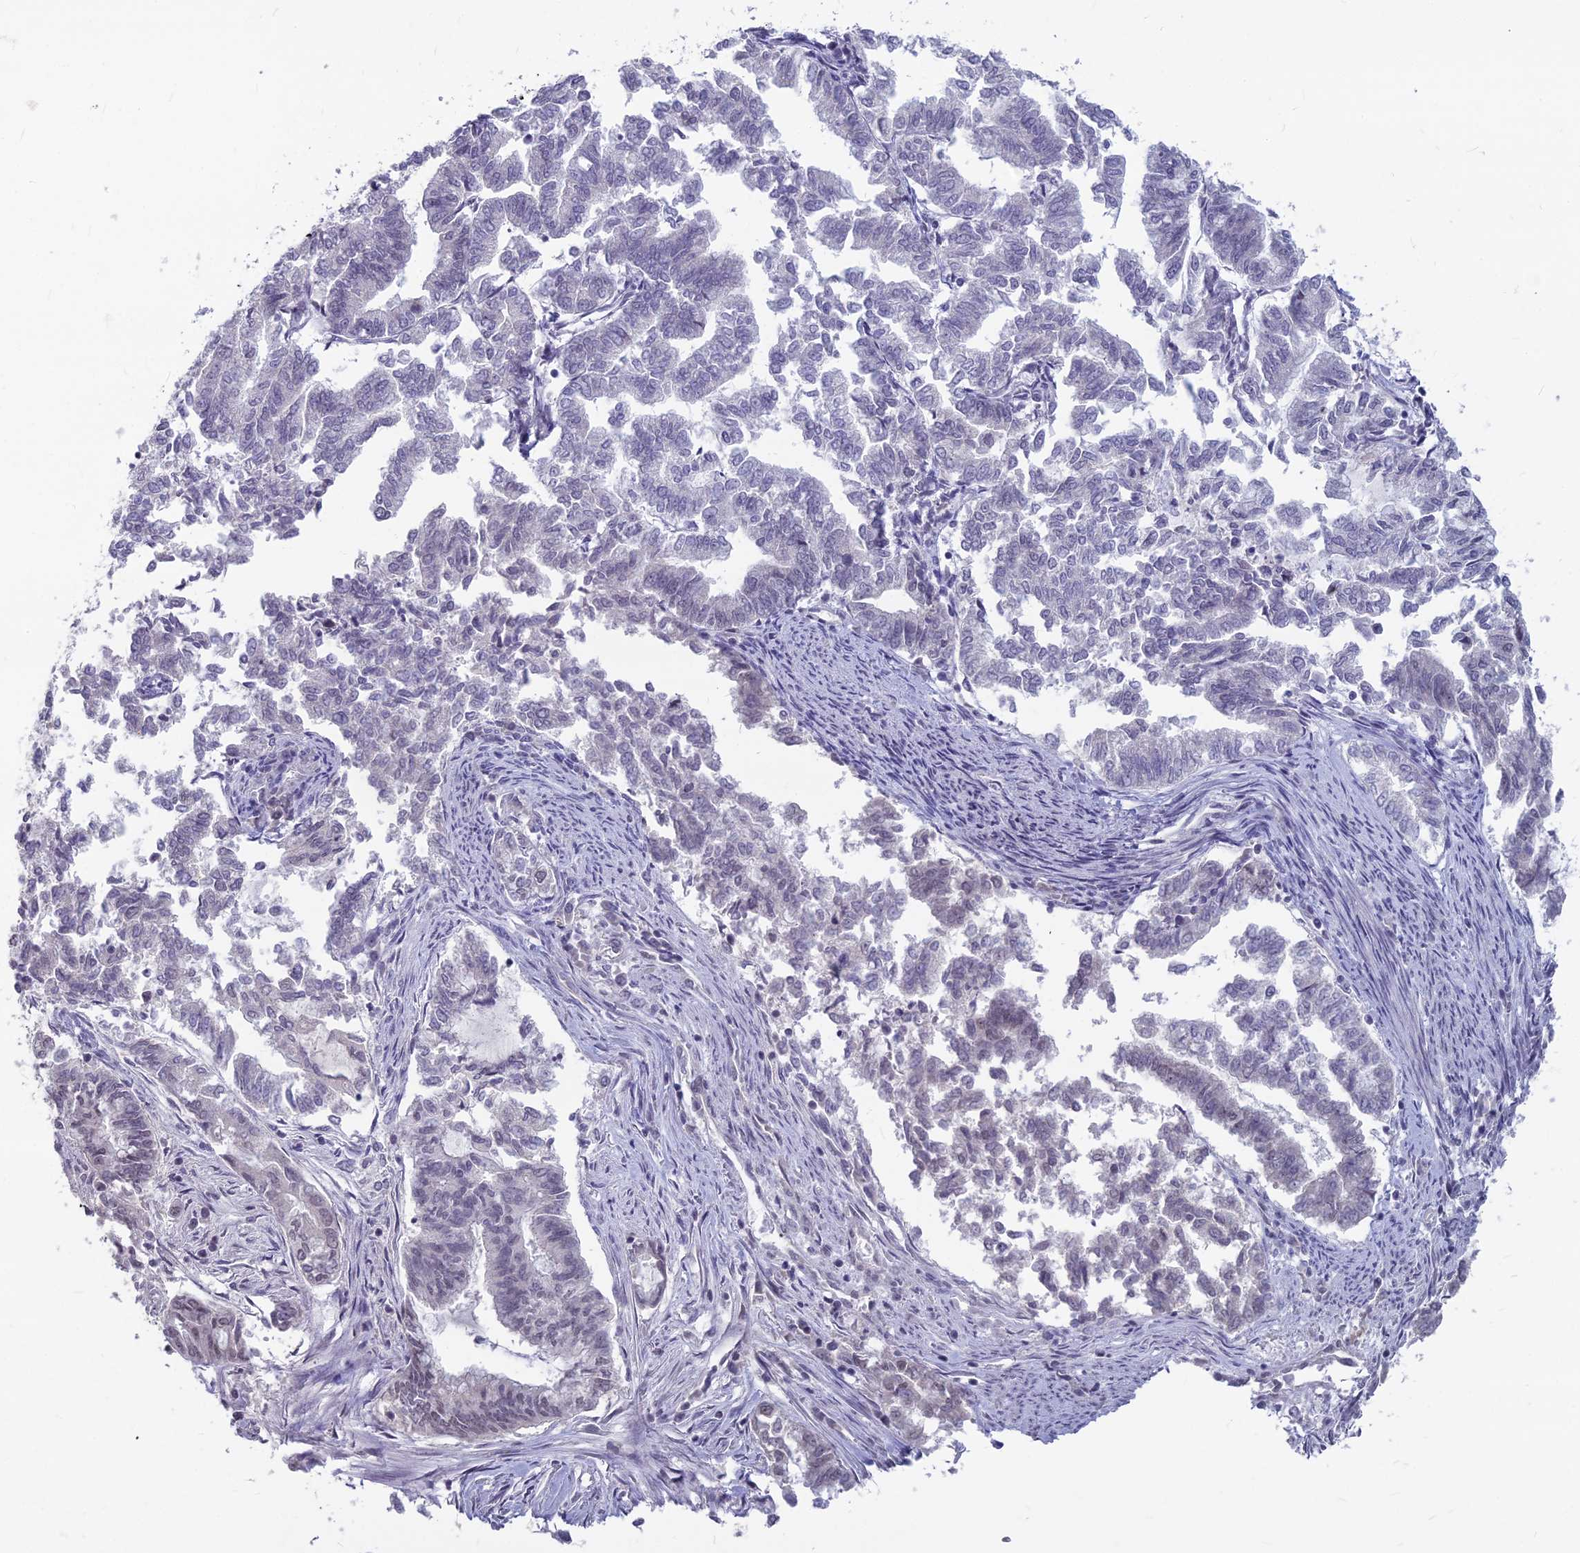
{"staining": {"intensity": "negative", "quantity": "none", "location": "none"}, "tissue": "endometrial cancer", "cell_type": "Tumor cells", "image_type": "cancer", "snomed": [{"axis": "morphology", "description": "Adenocarcinoma, NOS"}, {"axis": "topography", "description": "Endometrium"}], "caption": "Protein analysis of endometrial cancer exhibits no significant positivity in tumor cells. (DAB (3,3'-diaminobenzidine) immunohistochemistry (IHC) with hematoxylin counter stain).", "gene": "KAT7", "patient": {"sex": "female", "age": 79}}